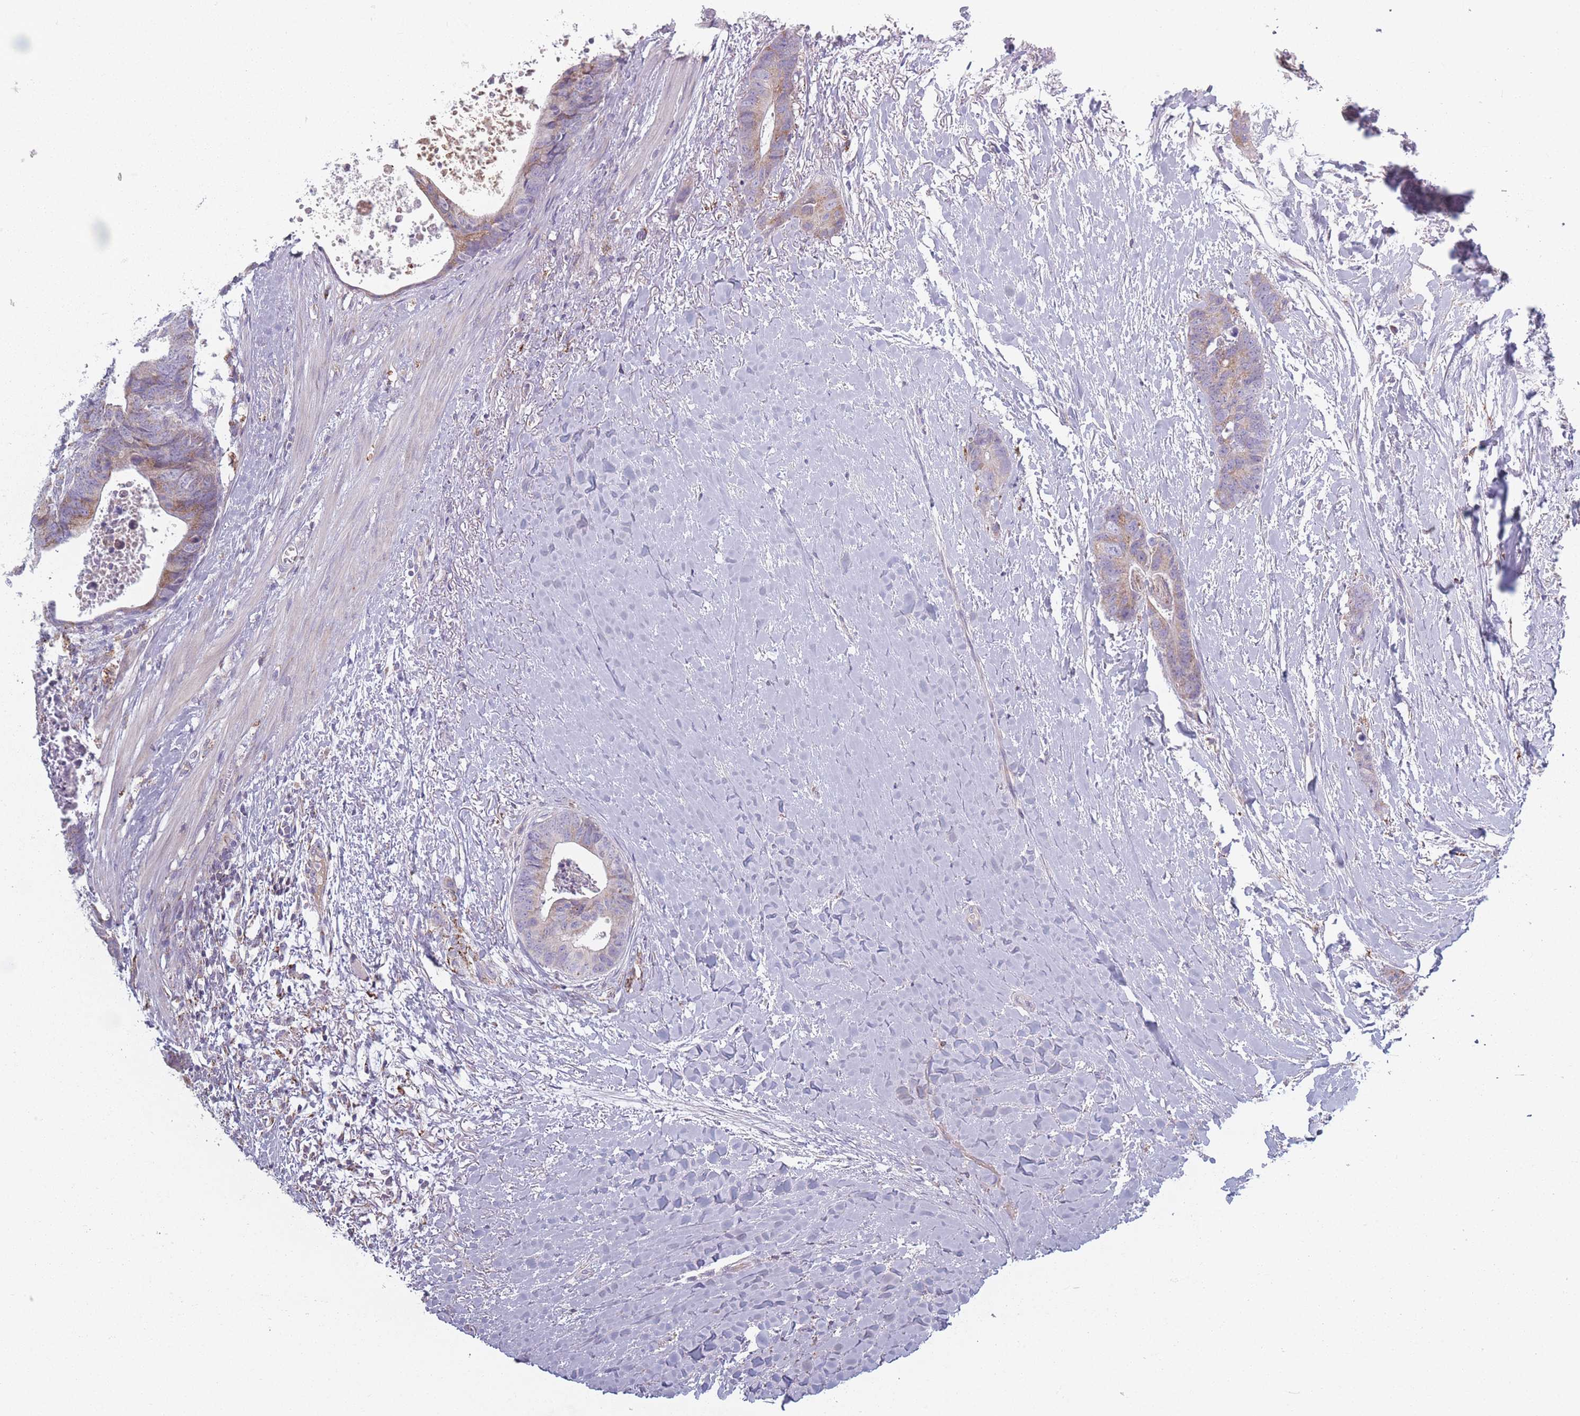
{"staining": {"intensity": "weak", "quantity": "25%-75%", "location": "cytoplasmic/membranous"}, "tissue": "colorectal cancer", "cell_type": "Tumor cells", "image_type": "cancer", "snomed": [{"axis": "morphology", "description": "Adenocarcinoma, NOS"}, {"axis": "topography", "description": "Colon"}], "caption": "Immunohistochemical staining of adenocarcinoma (colorectal) exhibits weak cytoplasmic/membranous protein positivity in about 25%-75% of tumor cells.", "gene": "PEX11B", "patient": {"sex": "female", "age": 57}}